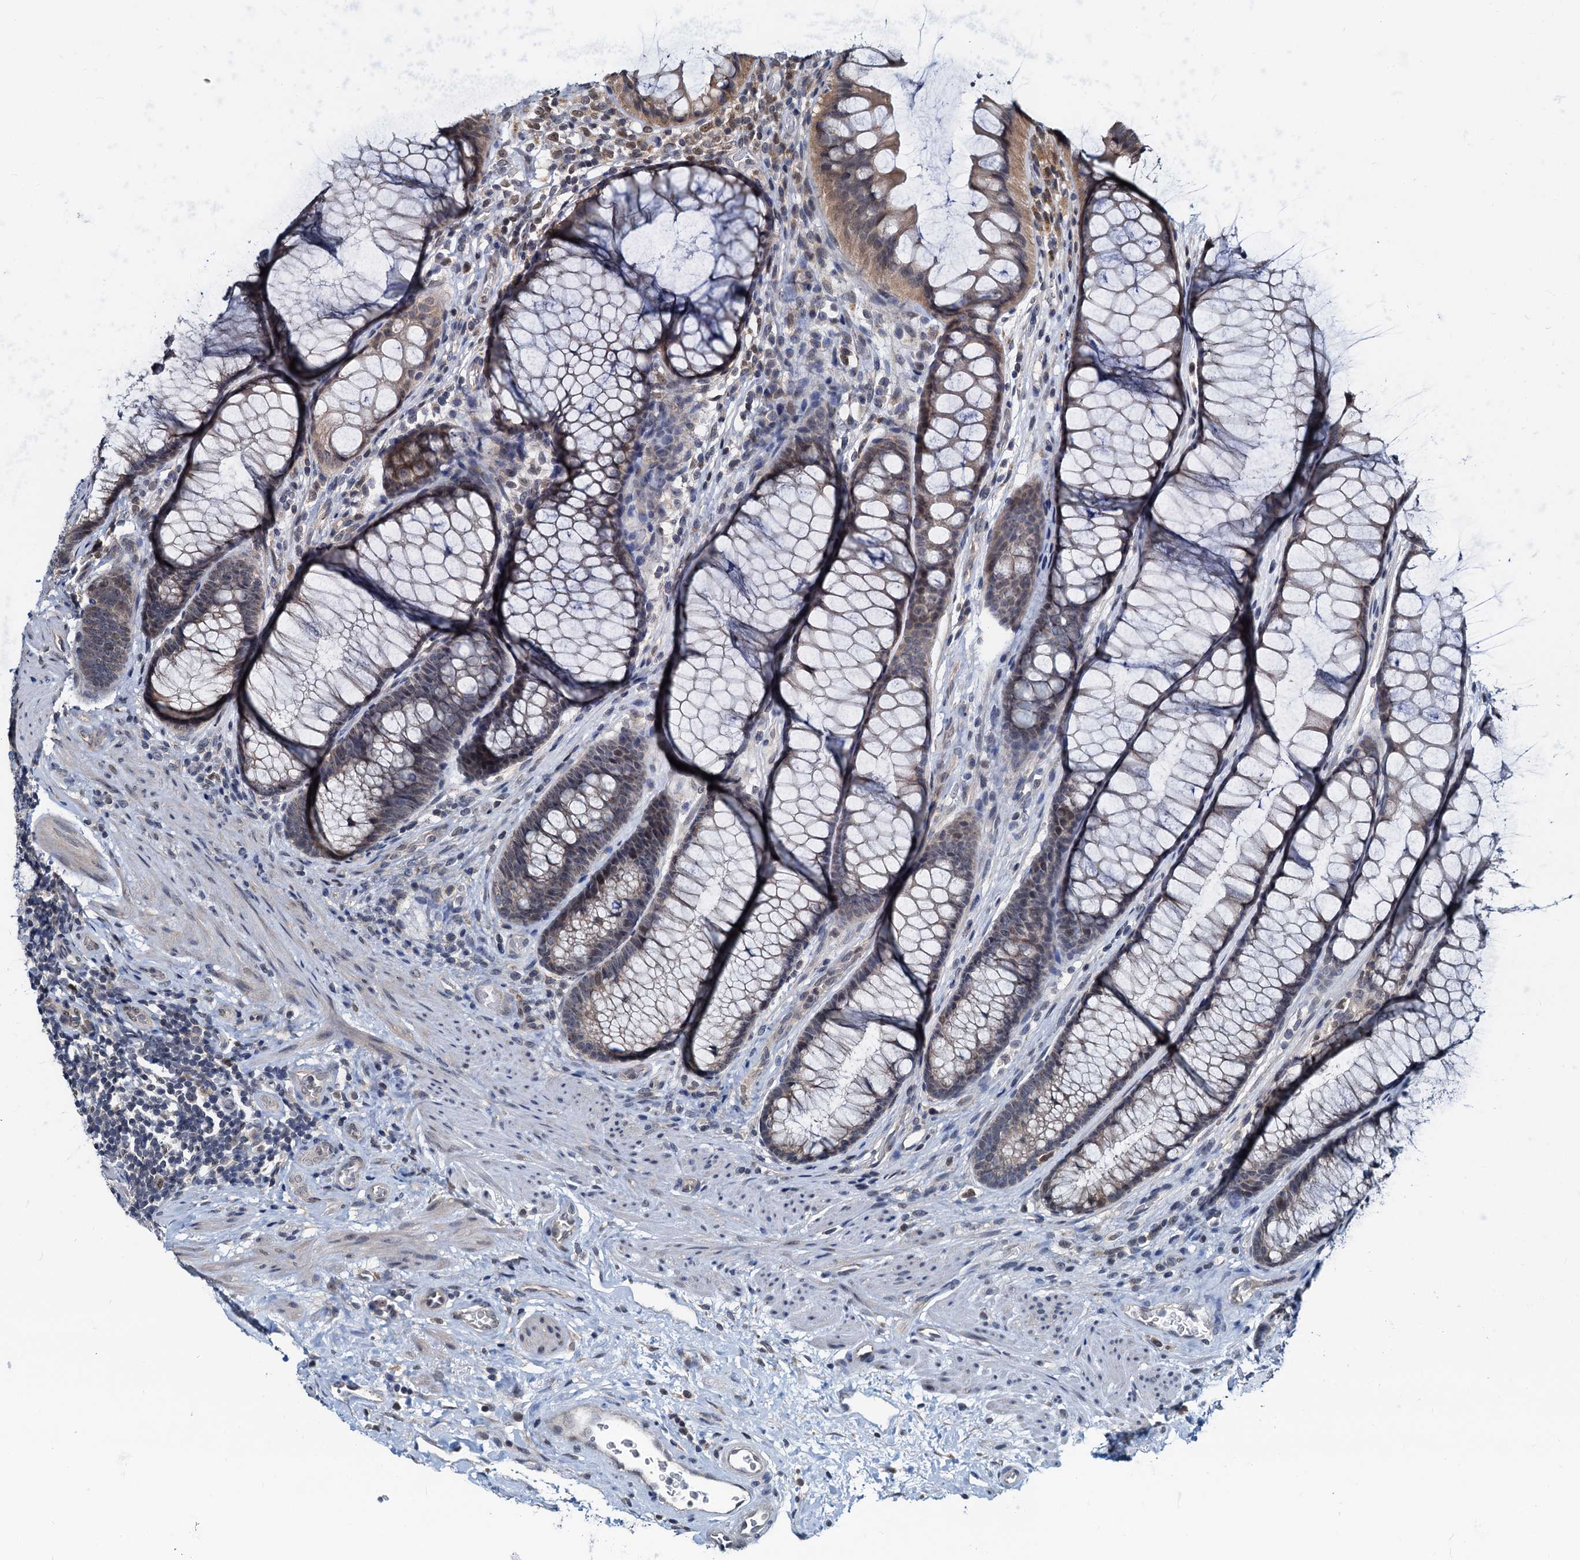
{"staining": {"intensity": "weak", "quantity": ">75%", "location": "cytoplasmic/membranous"}, "tissue": "colon", "cell_type": "Endothelial cells", "image_type": "normal", "snomed": [{"axis": "morphology", "description": "Normal tissue, NOS"}, {"axis": "topography", "description": "Colon"}], "caption": "Weak cytoplasmic/membranous positivity for a protein is present in approximately >75% of endothelial cells of unremarkable colon using immunohistochemistry (IHC).", "gene": "MCMBP", "patient": {"sex": "female", "age": 82}}